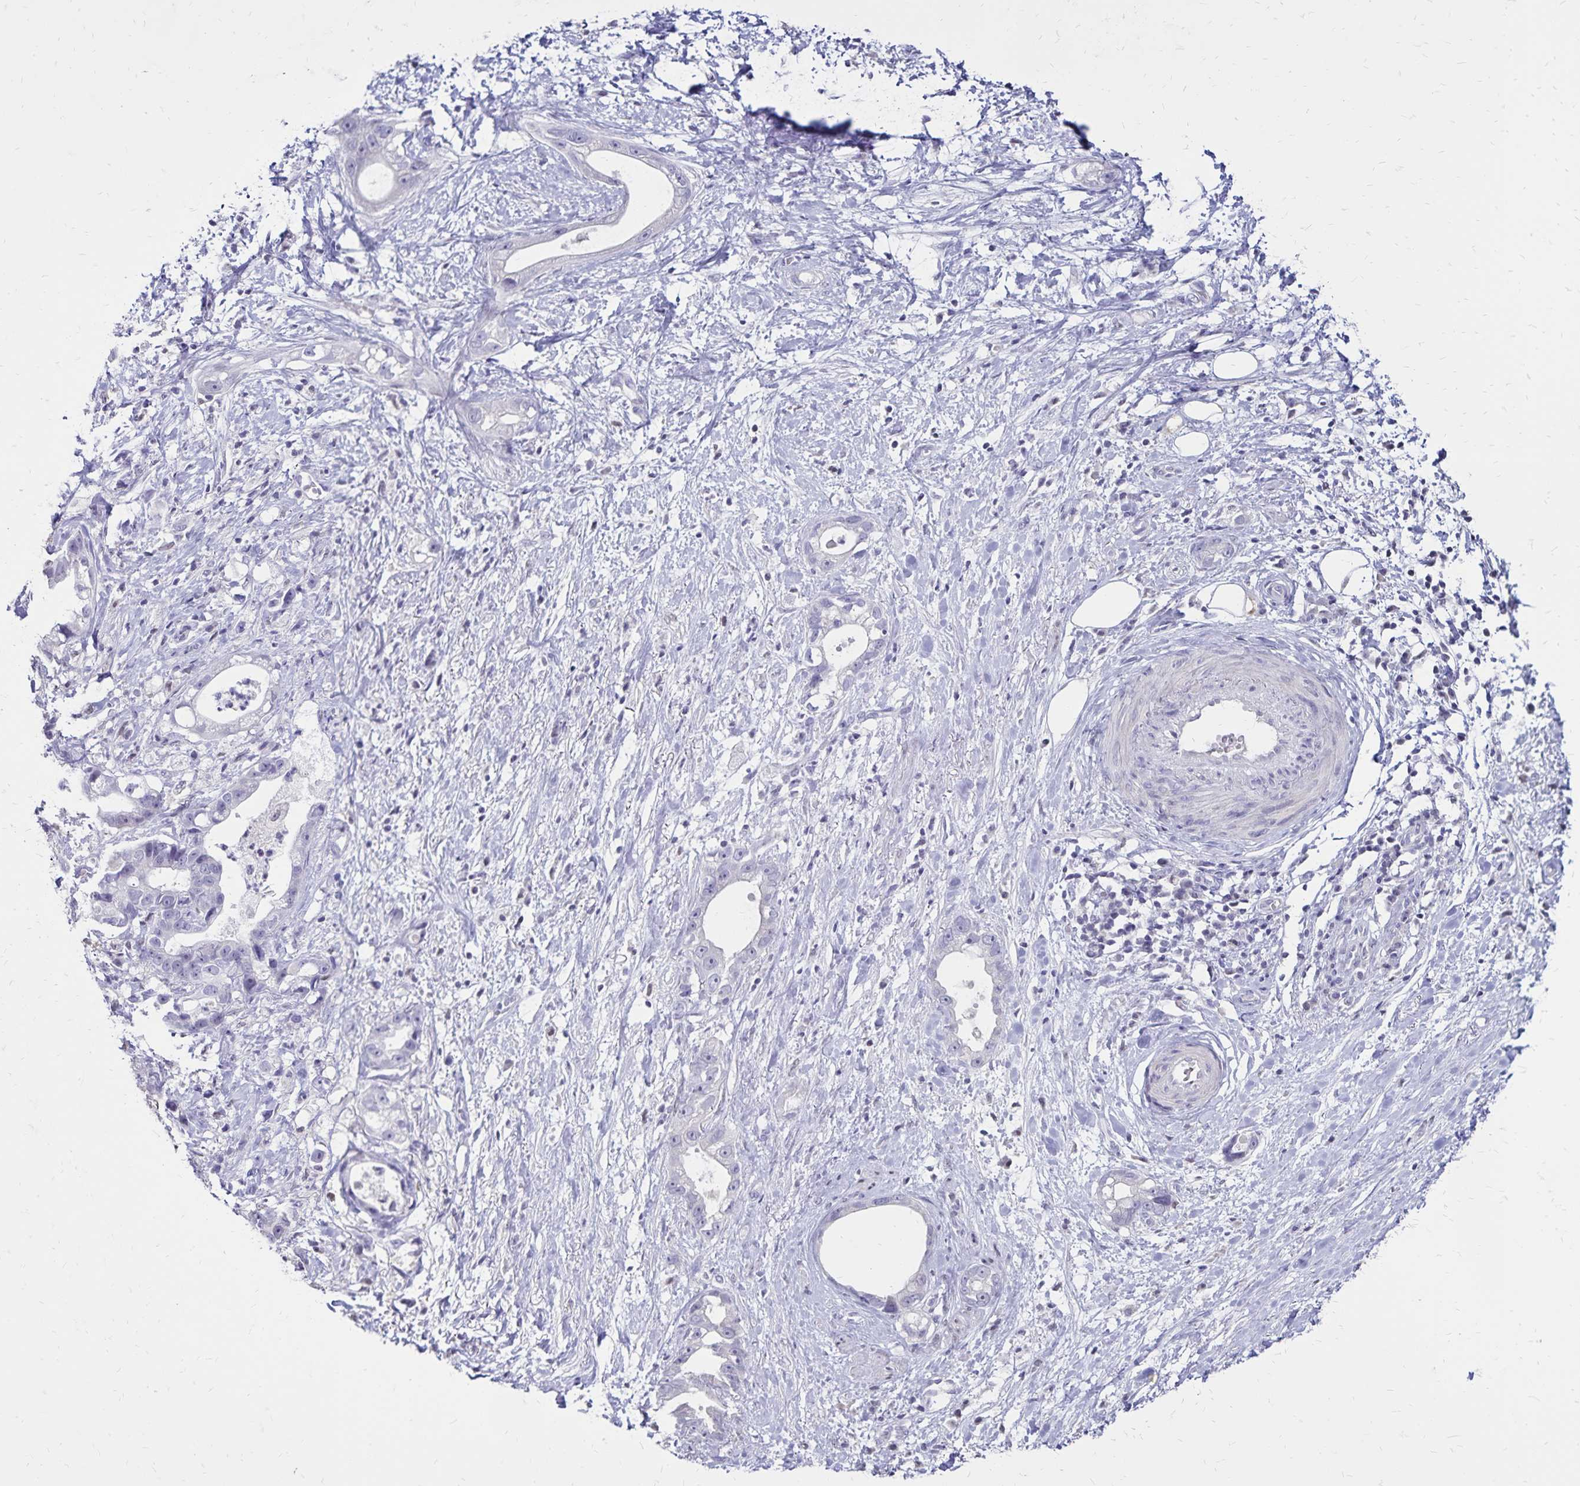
{"staining": {"intensity": "negative", "quantity": "none", "location": "none"}, "tissue": "stomach cancer", "cell_type": "Tumor cells", "image_type": "cancer", "snomed": [{"axis": "morphology", "description": "Adenocarcinoma, NOS"}, {"axis": "topography", "description": "Stomach"}], "caption": "This photomicrograph is of adenocarcinoma (stomach) stained with immunohistochemistry (IHC) to label a protein in brown with the nuclei are counter-stained blue. There is no staining in tumor cells.", "gene": "SH3GL3", "patient": {"sex": "male", "age": 55}}